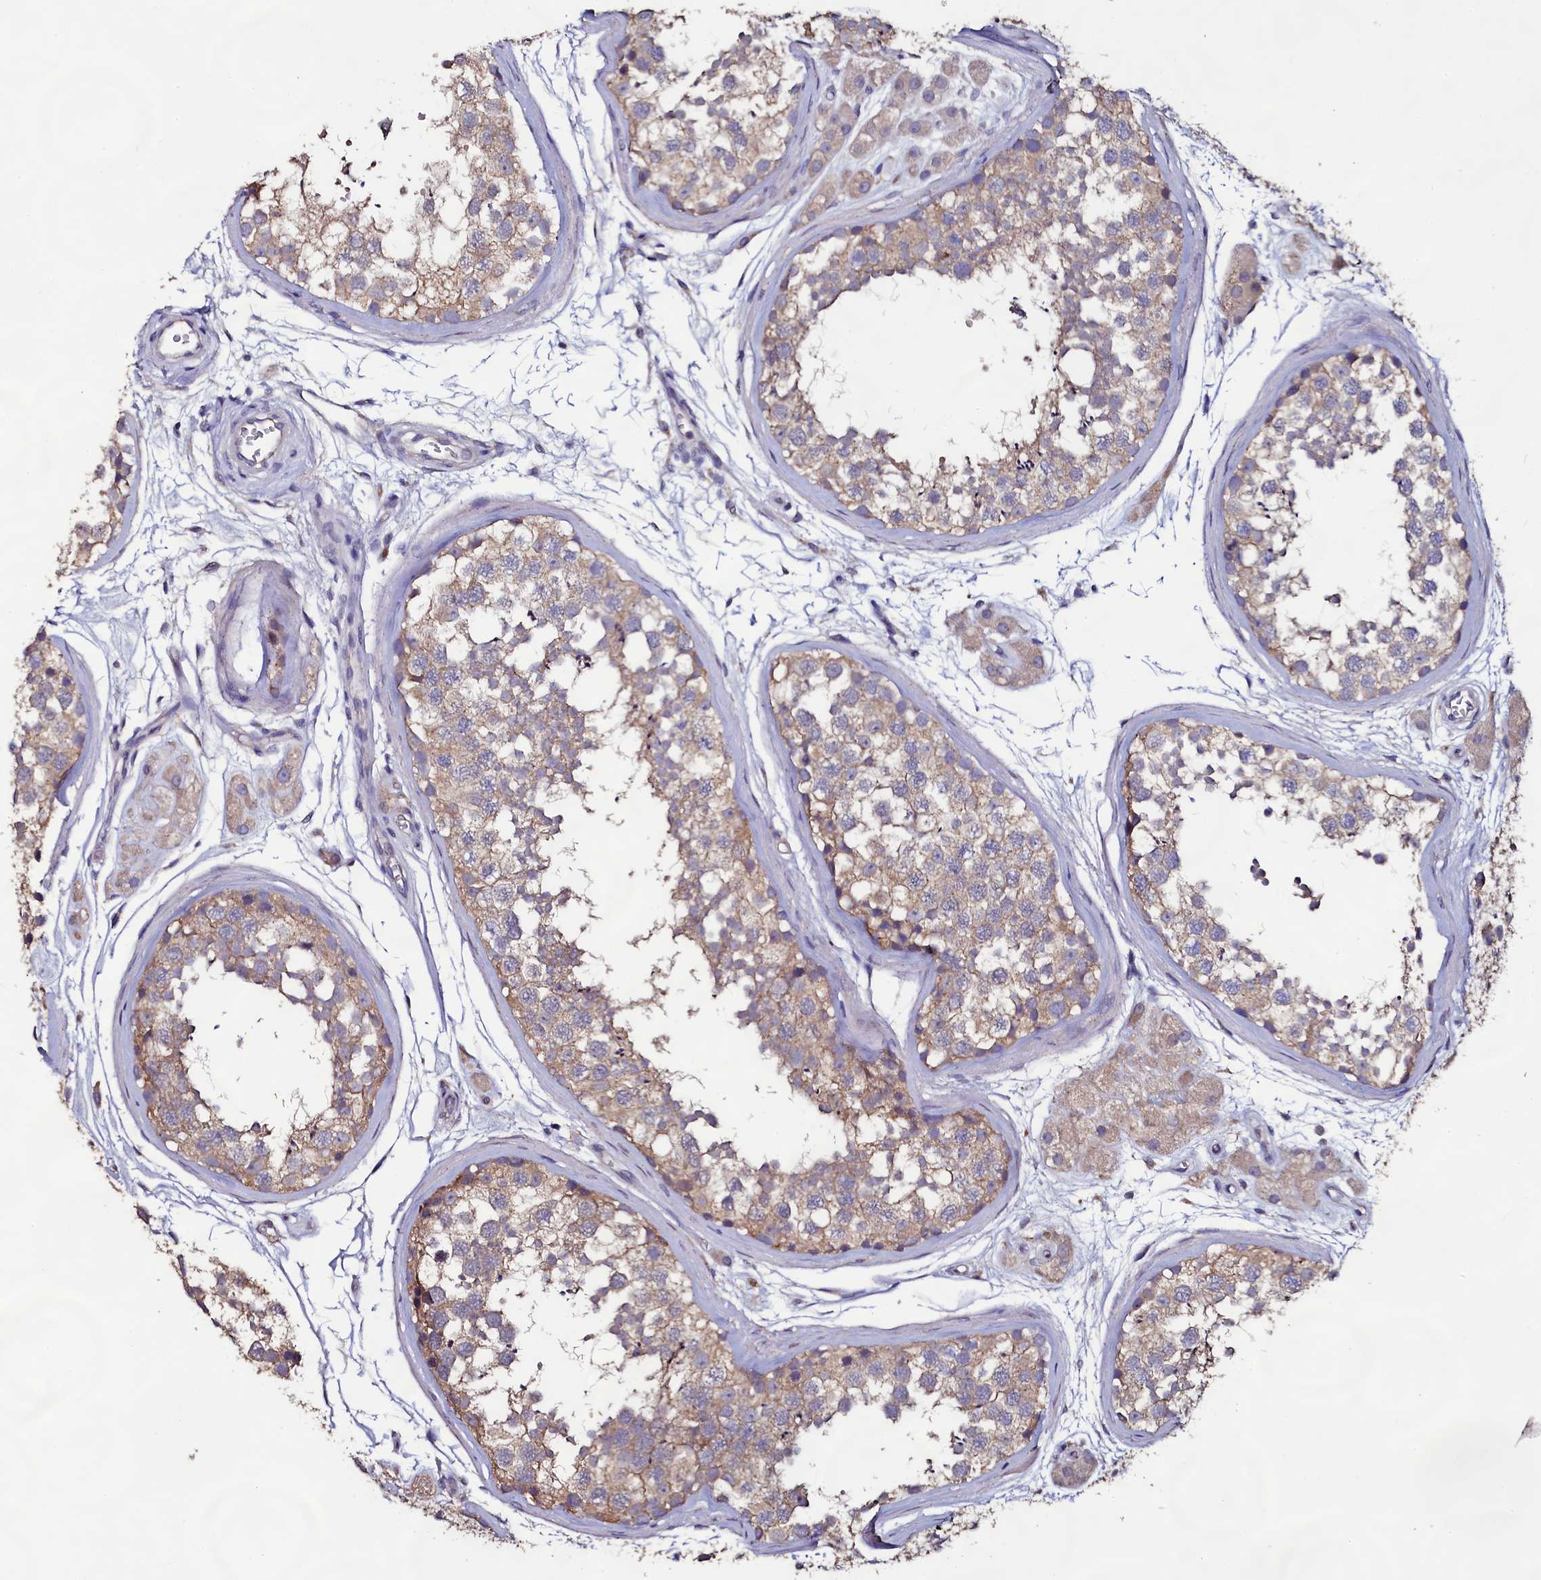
{"staining": {"intensity": "moderate", "quantity": ">75%", "location": "cytoplasmic/membranous"}, "tissue": "testis", "cell_type": "Cells in seminiferous ducts", "image_type": "normal", "snomed": [{"axis": "morphology", "description": "Normal tissue, NOS"}, {"axis": "topography", "description": "Testis"}], "caption": "This image shows normal testis stained with IHC to label a protein in brown. The cytoplasmic/membranous of cells in seminiferous ducts show moderate positivity for the protein. Nuclei are counter-stained blue.", "gene": "USPL1", "patient": {"sex": "male", "age": 56}}